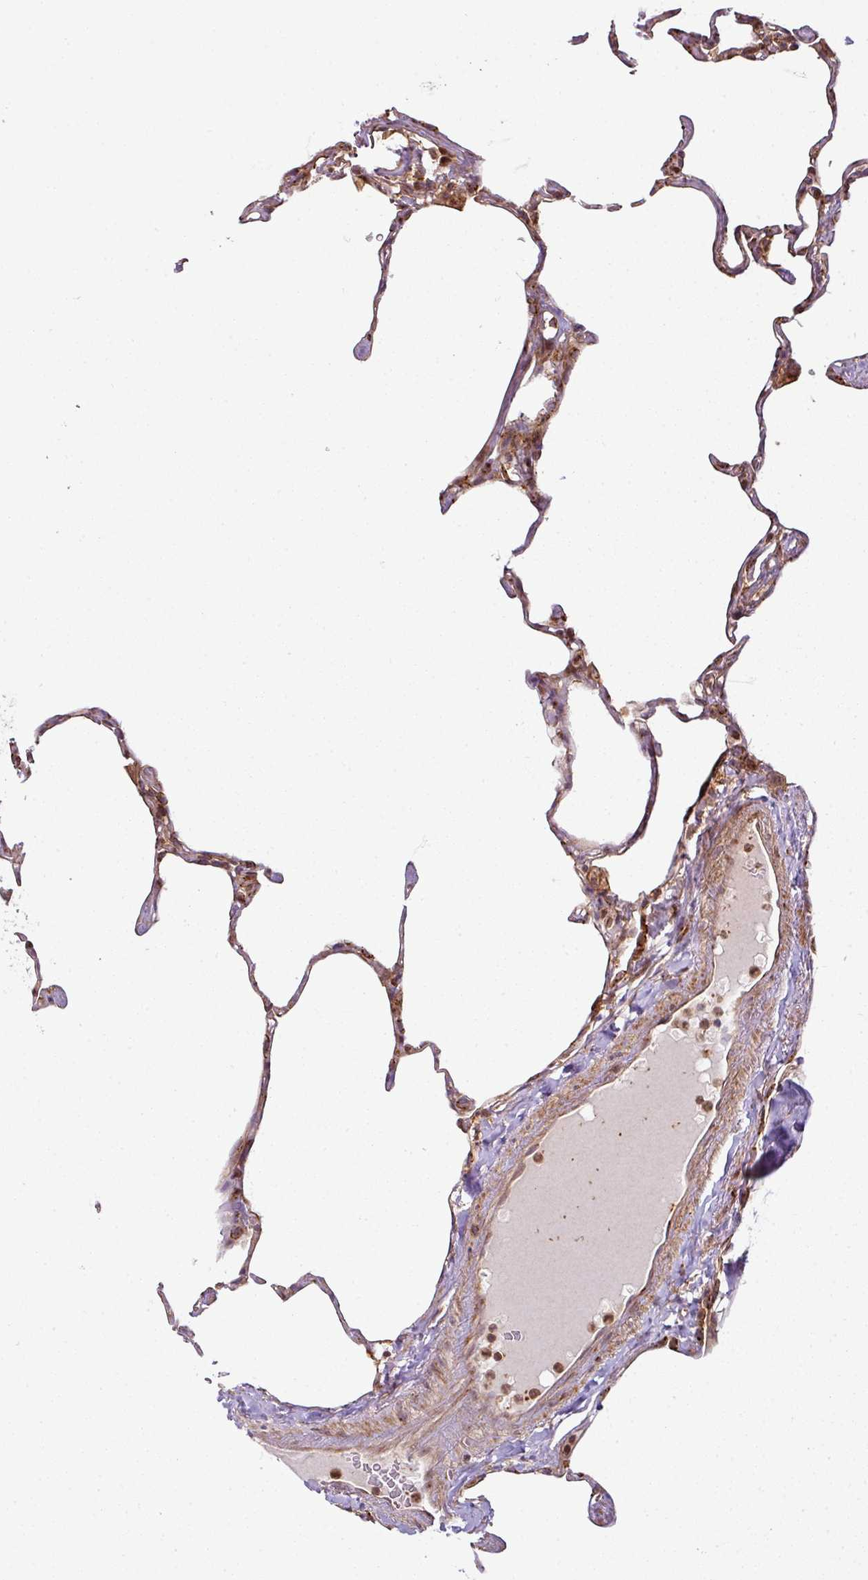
{"staining": {"intensity": "weak", "quantity": "25%-75%", "location": "cytoplasmic/membranous"}, "tissue": "lung", "cell_type": "Alveolar cells", "image_type": "normal", "snomed": [{"axis": "morphology", "description": "Normal tissue, NOS"}, {"axis": "topography", "description": "Lung"}], "caption": "Weak cytoplasmic/membranous protein positivity is identified in approximately 25%-75% of alveolar cells in lung. (Brightfield microscopy of DAB IHC at high magnification).", "gene": "ATAT1", "patient": {"sex": "male", "age": 65}}